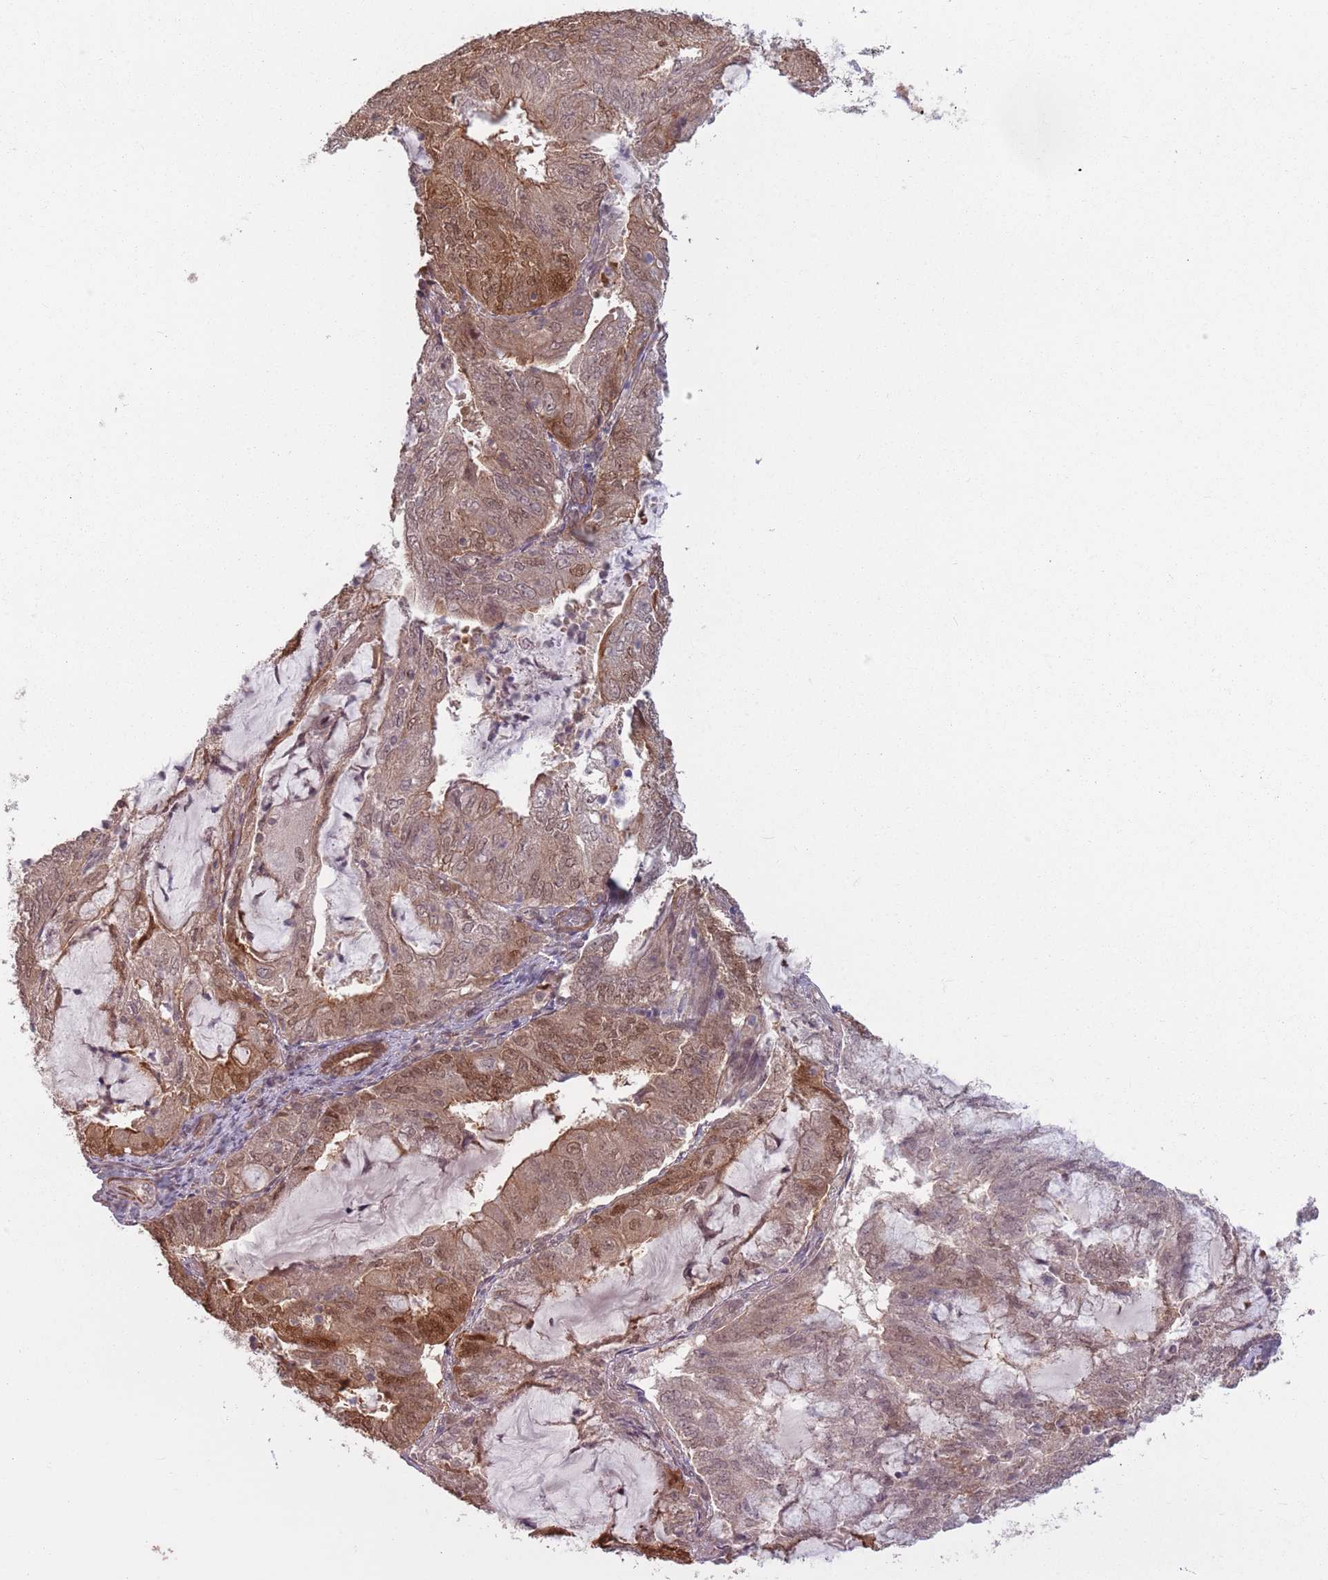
{"staining": {"intensity": "moderate", "quantity": "25%-75%", "location": "cytoplasmic/membranous,nuclear"}, "tissue": "endometrial cancer", "cell_type": "Tumor cells", "image_type": "cancer", "snomed": [{"axis": "morphology", "description": "Adenocarcinoma, NOS"}, {"axis": "topography", "description": "Endometrium"}], "caption": "Moderate cytoplasmic/membranous and nuclear staining is present in approximately 25%-75% of tumor cells in endometrial cancer.", "gene": "CCDC154", "patient": {"sex": "female", "age": 81}}